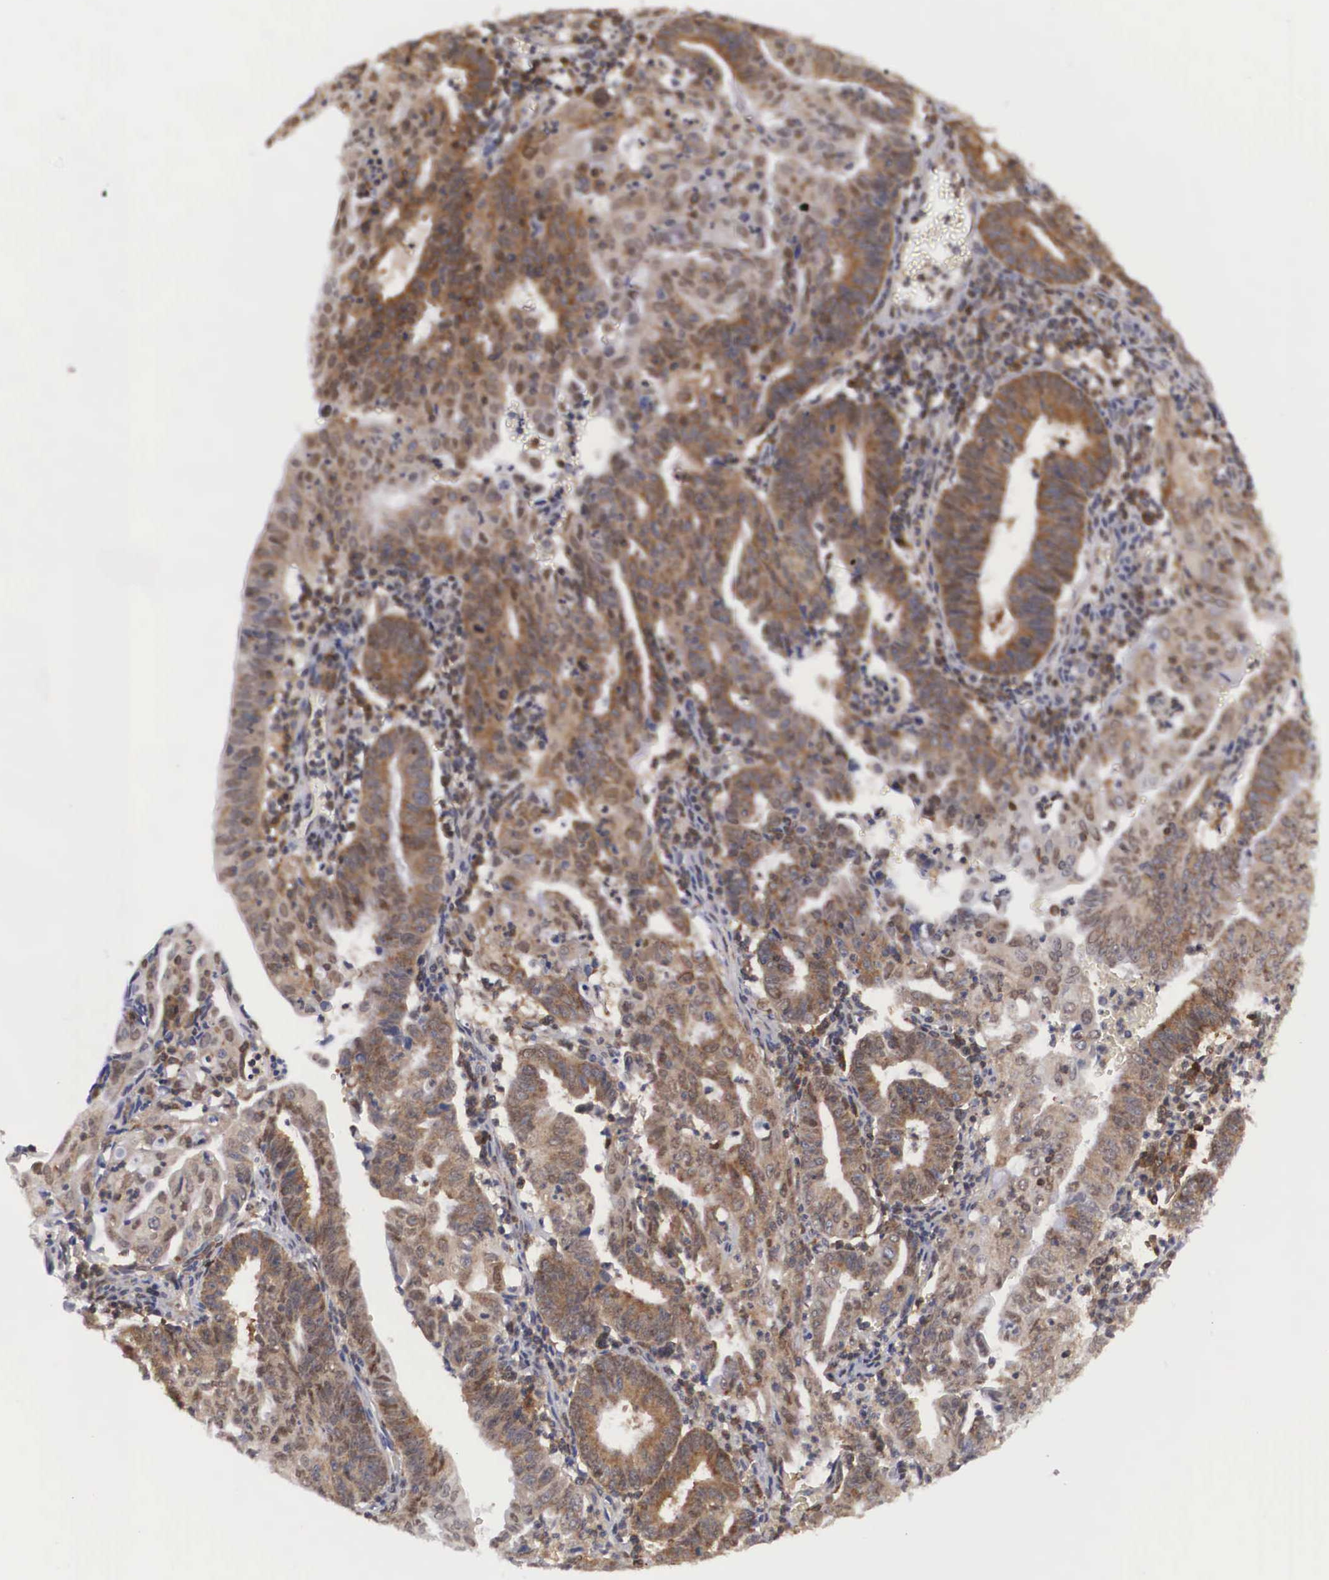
{"staining": {"intensity": "moderate", "quantity": ">75%", "location": "cytoplasmic/membranous"}, "tissue": "endometrial cancer", "cell_type": "Tumor cells", "image_type": "cancer", "snomed": [{"axis": "morphology", "description": "Adenocarcinoma, NOS"}, {"axis": "topography", "description": "Endometrium"}], "caption": "There is medium levels of moderate cytoplasmic/membranous positivity in tumor cells of endometrial adenocarcinoma, as demonstrated by immunohistochemical staining (brown color).", "gene": "ADSL", "patient": {"sex": "female", "age": 60}}